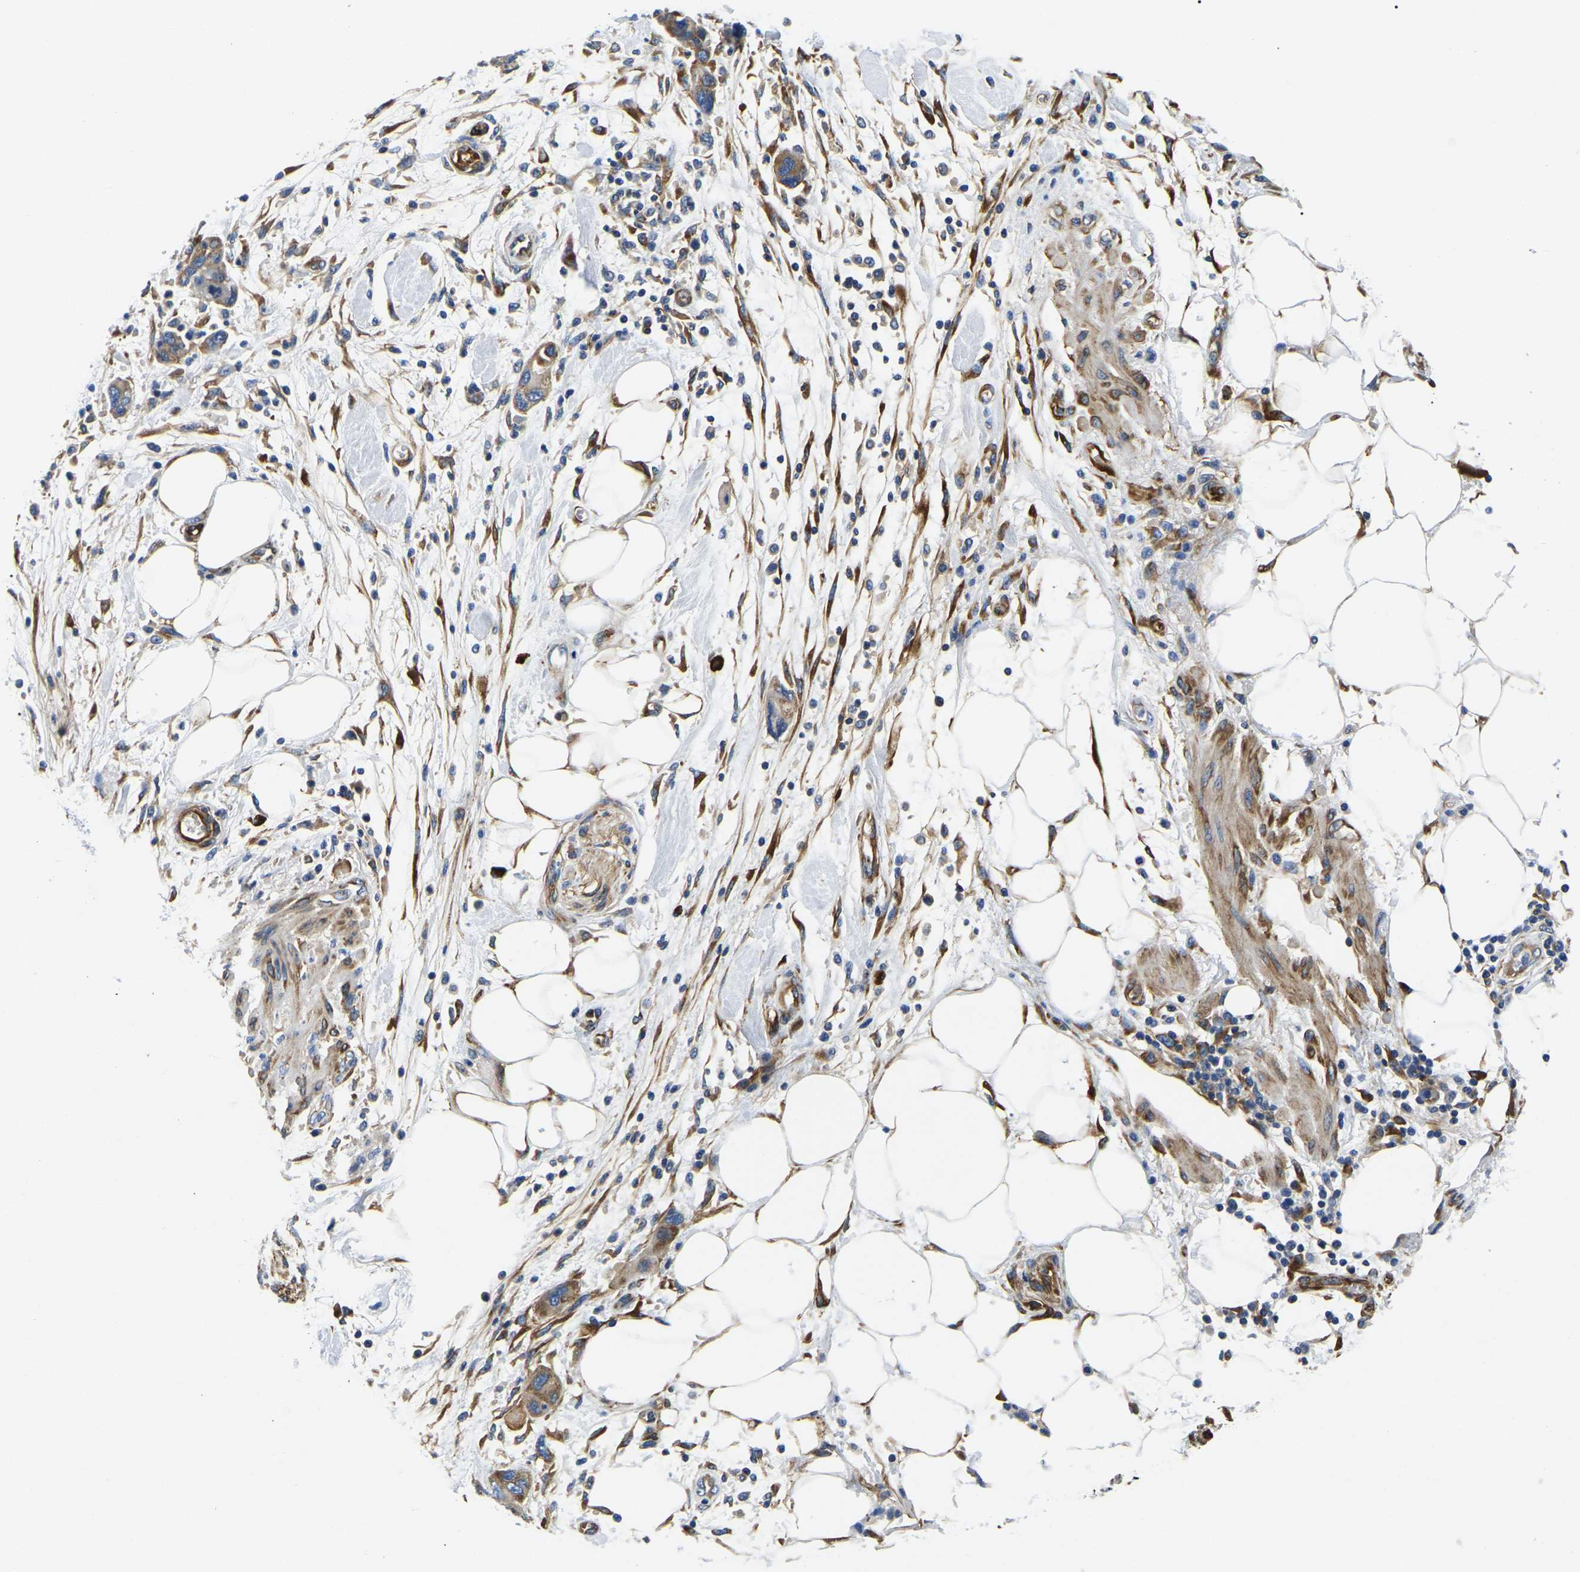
{"staining": {"intensity": "weak", "quantity": ">75%", "location": "cytoplasmic/membranous"}, "tissue": "pancreatic cancer", "cell_type": "Tumor cells", "image_type": "cancer", "snomed": [{"axis": "morphology", "description": "Normal tissue, NOS"}, {"axis": "morphology", "description": "Adenocarcinoma, NOS"}, {"axis": "topography", "description": "Pancreas"}], "caption": "Human pancreatic cancer stained with a brown dye demonstrates weak cytoplasmic/membranous positive expression in approximately >75% of tumor cells.", "gene": "DUSP8", "patient": {"sex": "female", "age": 71}}